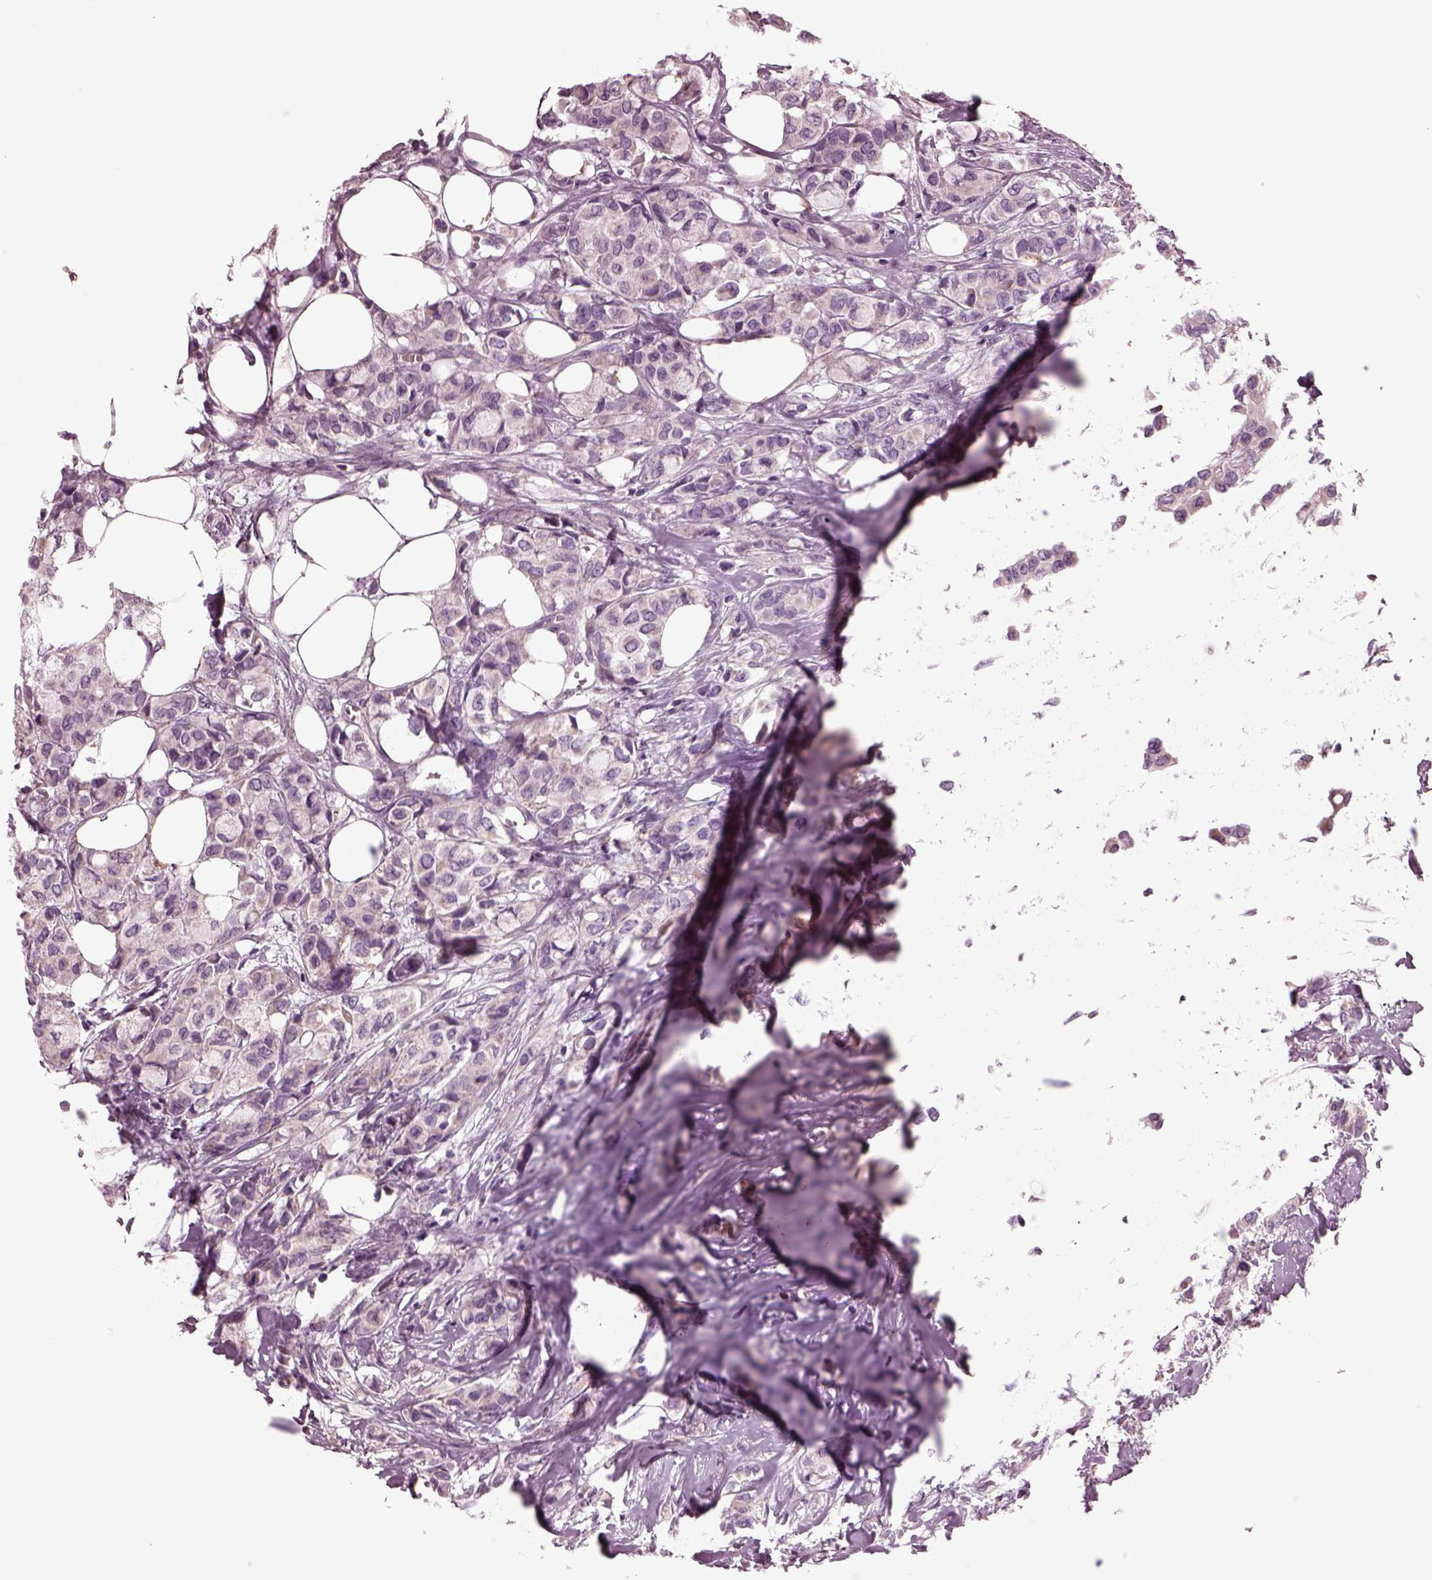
{"staining": {"intensity": "weak", "quantity": ">75%", "location": "cytoplasmic/membranous"}, "tissue": "breast cancer", "cell_type": "Tumor cells", "image_type": "cancer", "snomed": [{"axis": "morphology", "description": "Duct carcinoma"}, {"axis": "topography", "description": "Breast"}], "caption": "Immunohistochemistry (IHC) of invasive ductal carcinoma (breast) displays low levels of weak cytoplasmic/membranous positivity in approximately >75% of tumor cells.", "gene": "AP4M1", "patient": {"sex": "female", "age": 85}}